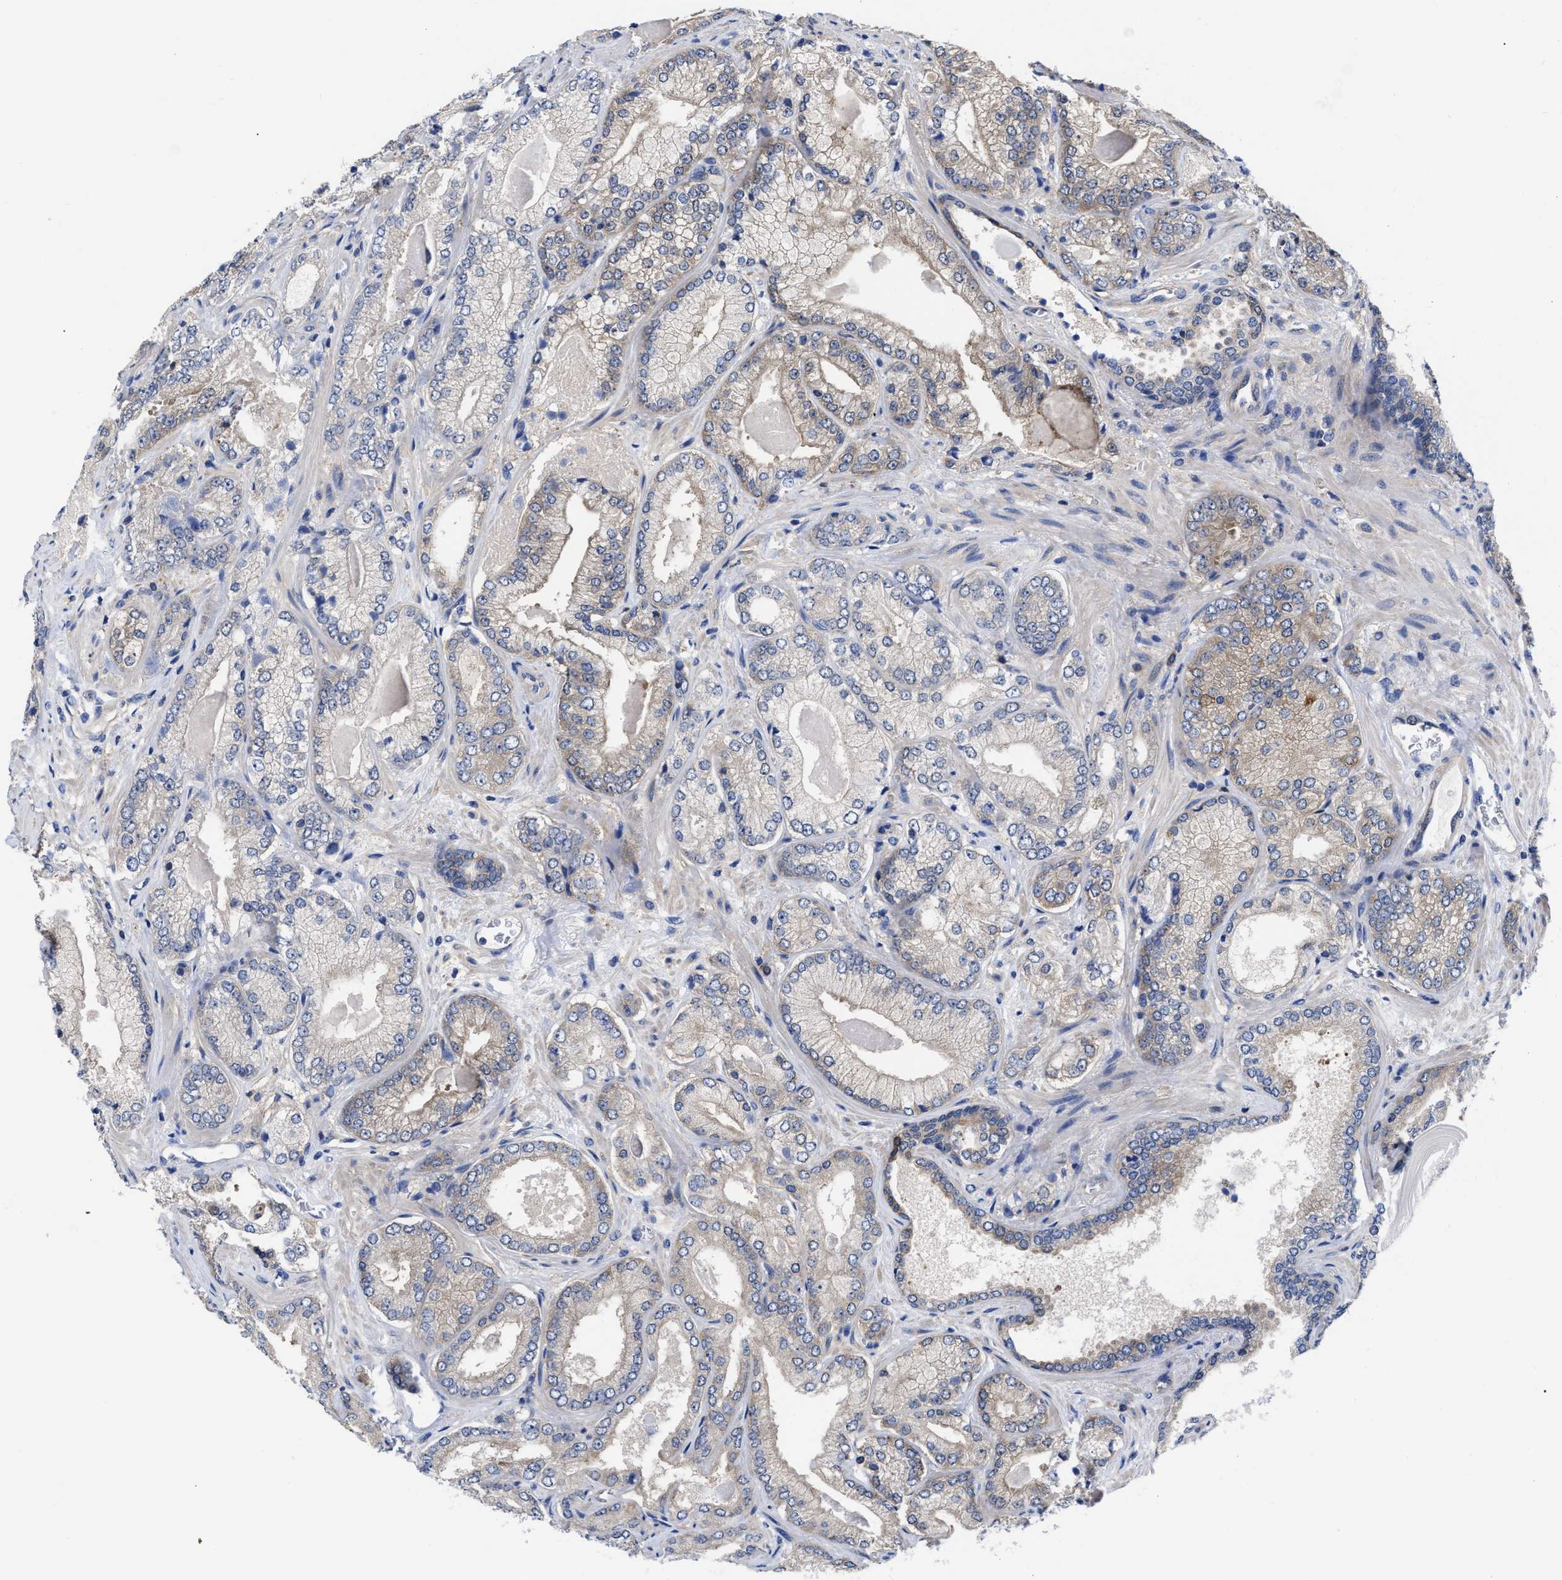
{"staining": {"intensity": "weak", "quantity": "25%-75%", "location": "cytoplasmic/membranous"}, "tissue": "prostate cancer", "cell_type": "Tumor cells", "image_type": "cancer", "snomed": [{"axis": "morphology", "description": "Adenocarcinoma, Low grade"}, {"axis": "topography", "description": "Prostate"}], "caption": "Tumor cells show low levels of weak cytoplasmic/membranous positivity in about 25%-75% of cells in human adenocarcinoma (low-grade) (prostate). (IHC, brightfield microscopy, high magnification).", "gene": "RBKS", "patient": {"sex": "male", "age": 65}}